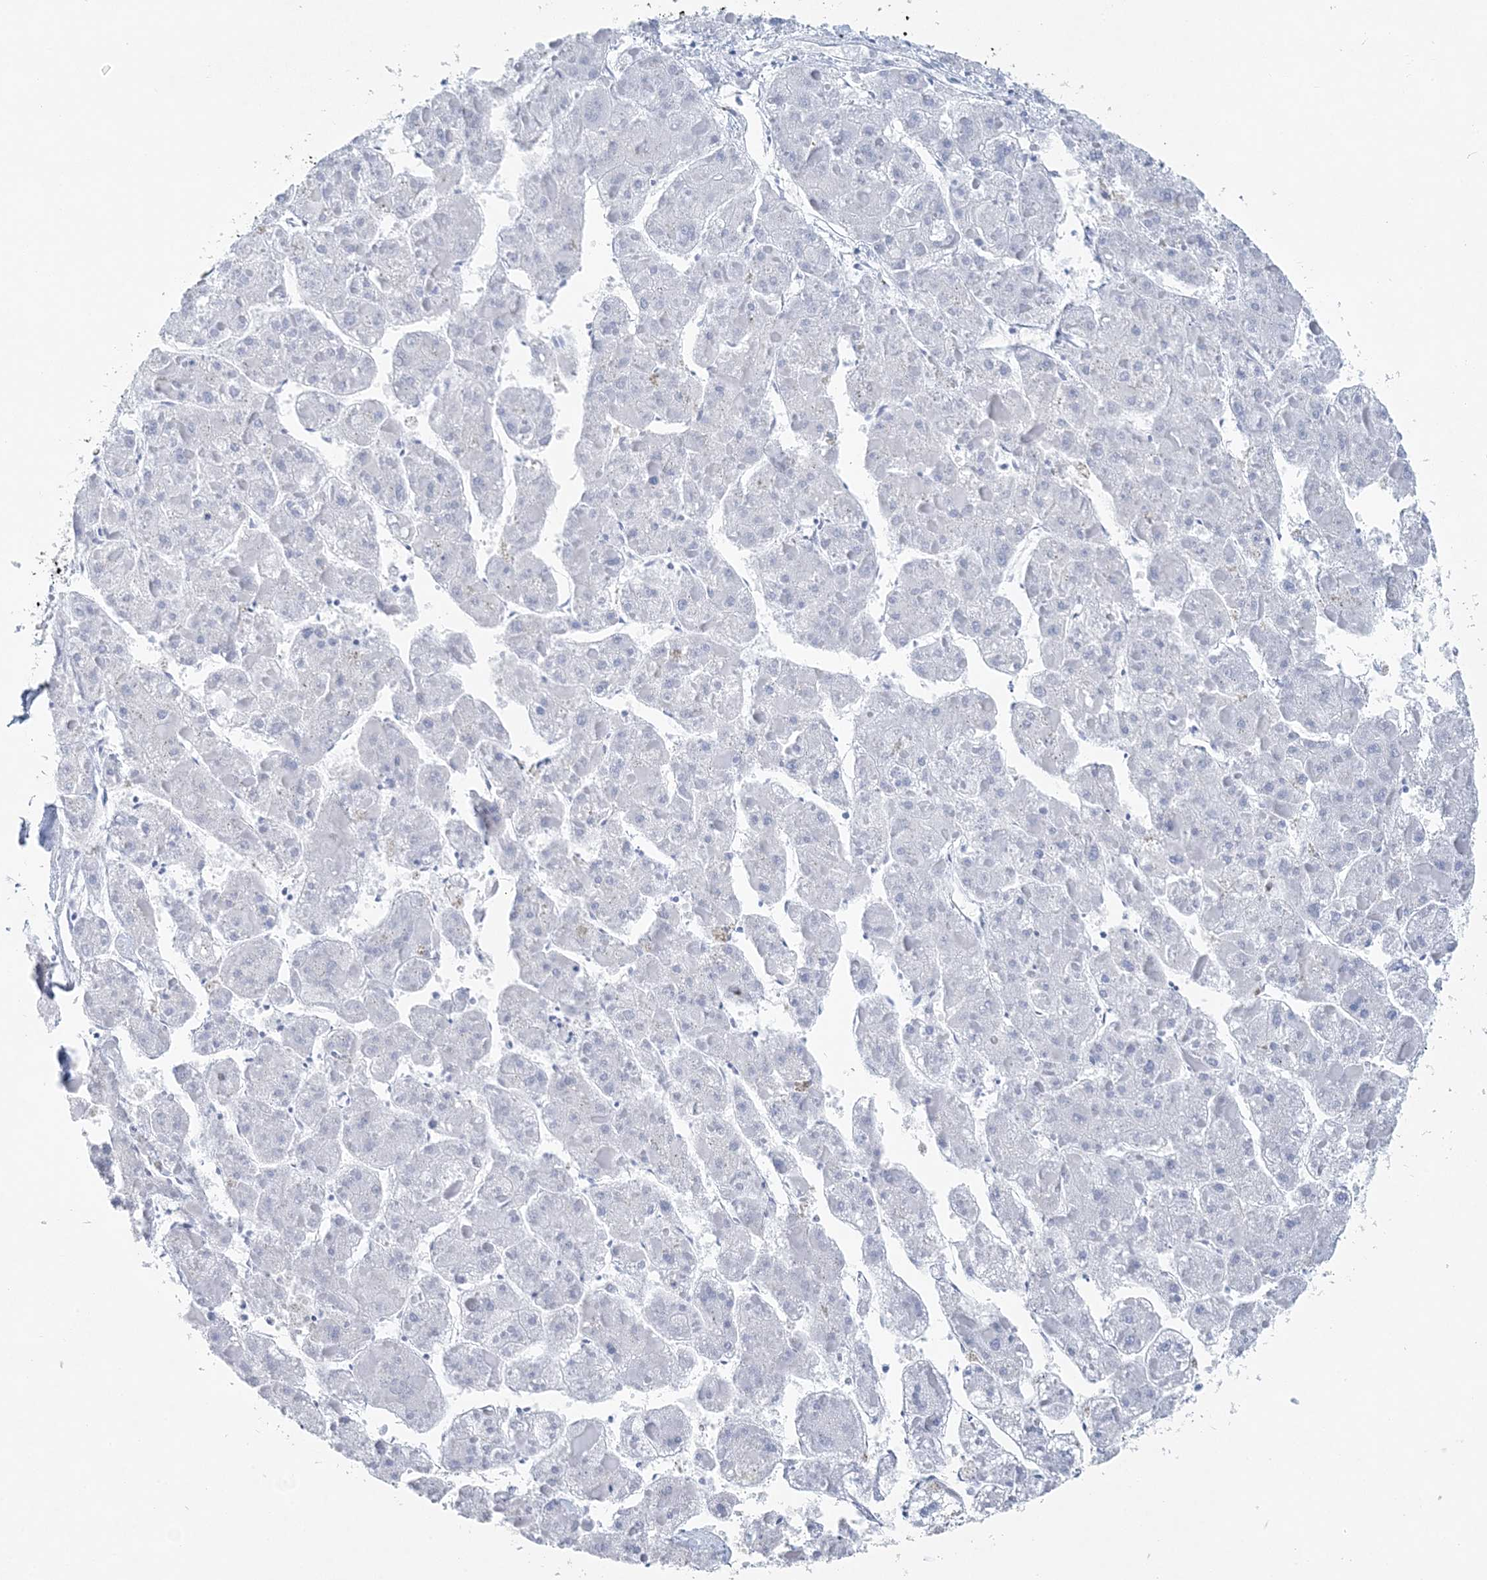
{"staining": {"intensity": "negative", "quantity": "none", "location": "none"}, "tissue": "liver cancer", "cell_type": "Tumor cells", "image_type": "cancer", "snomed": [{"axis": "morphology", "description": "Carcinoma, Hepatocellular, NOS"}, {"axis": "topography", "description": "Liver"}], "caption": "Histopathology image shows no protein positivity in tumor cells of hepatocellular carcinoma (liver) tissue. (Brightfield microscopy of DAB IHC at high magnification).", "gene": "NKX6-1", "patient": {"sex": "female", "age": 73}}